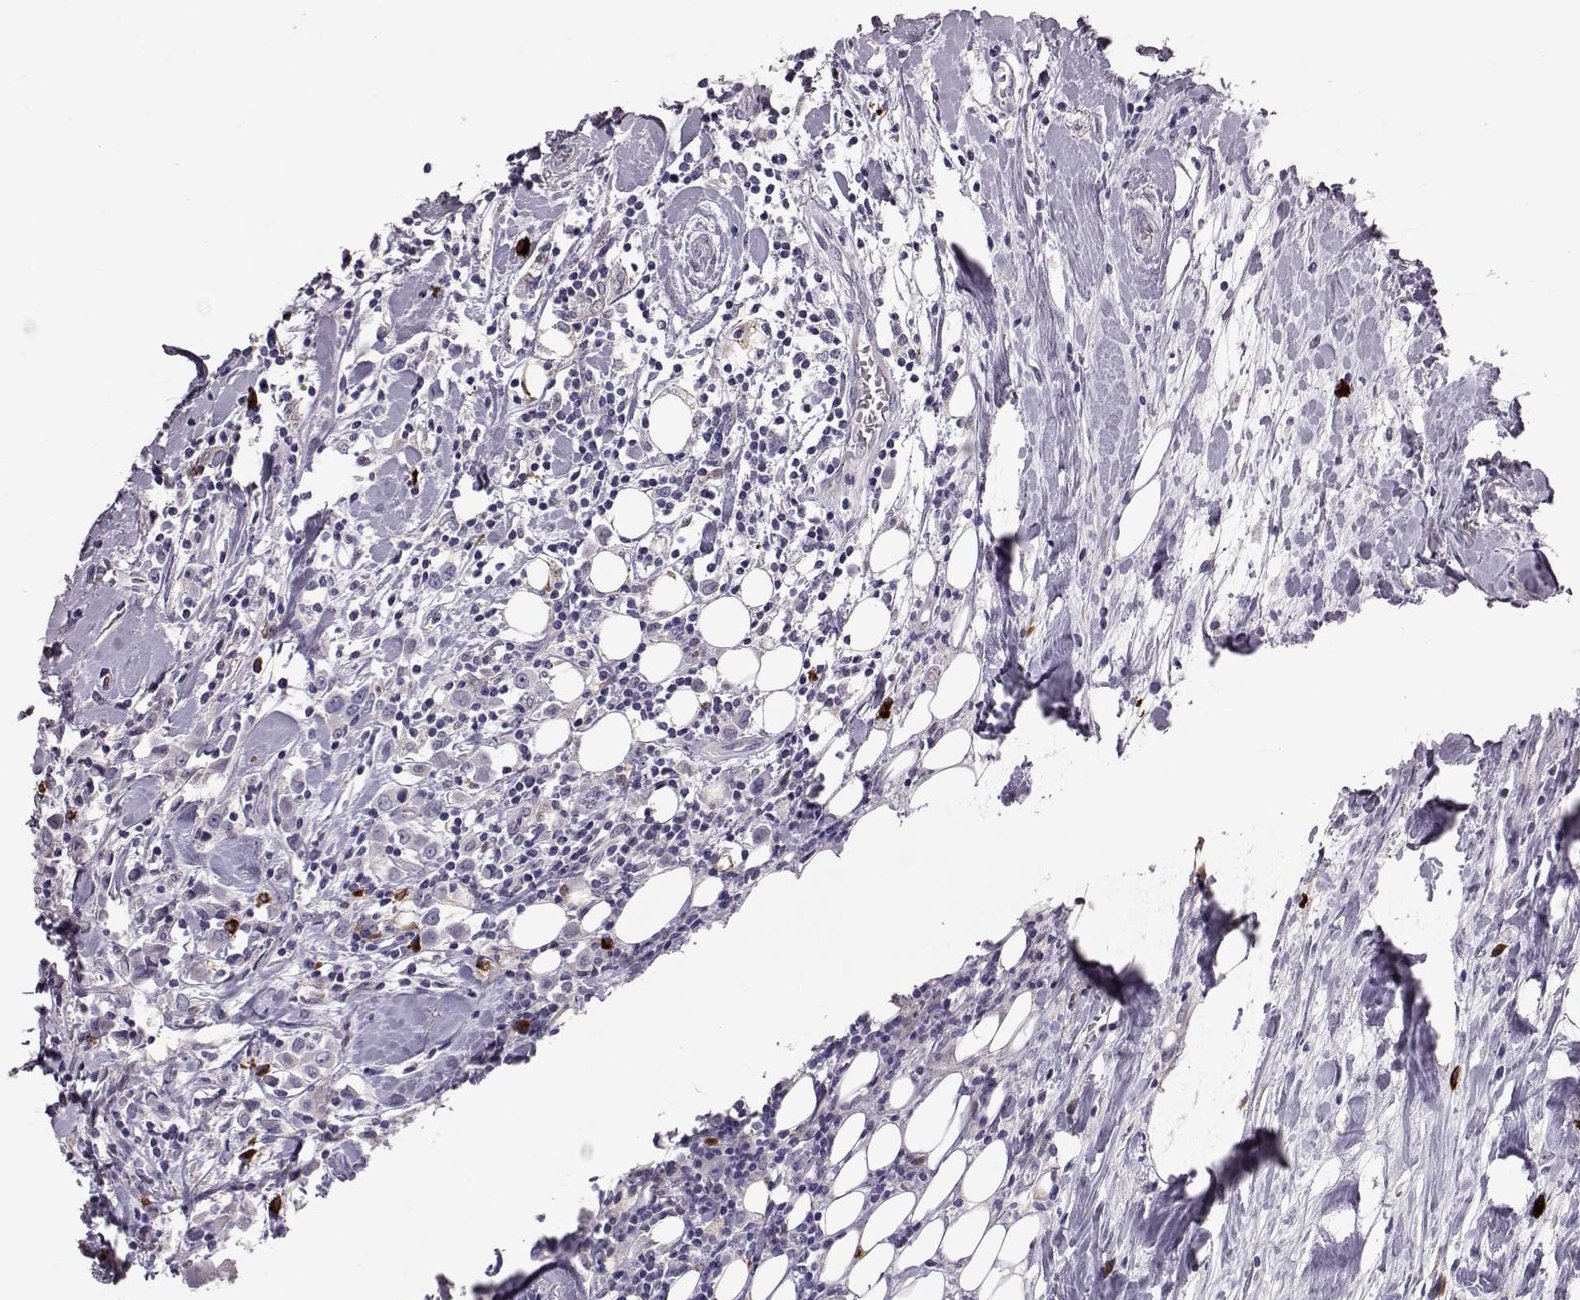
{"staining": {"intensity": "negative", "quantity": "none", "location": "none"}, "tissue": "breast cancer", "cell_type": "Tumor cells", "image_type": "cancer", "snomed": [{"axis": "morphology", "description": "Duct carcinoma"}, {"axis": "topography", "description": "Breast"}], "caption": "Immunohistochemical staining of human intraductal carcinoma (breast) shows no significant staining in tumor cells. Brightfield microscopy of IHC stained with DAB (brown) and hematoxylin (blue), captured at high magnification.", "gene": "ADGRG5", "patient": {"sex": "female", "age": 61}}